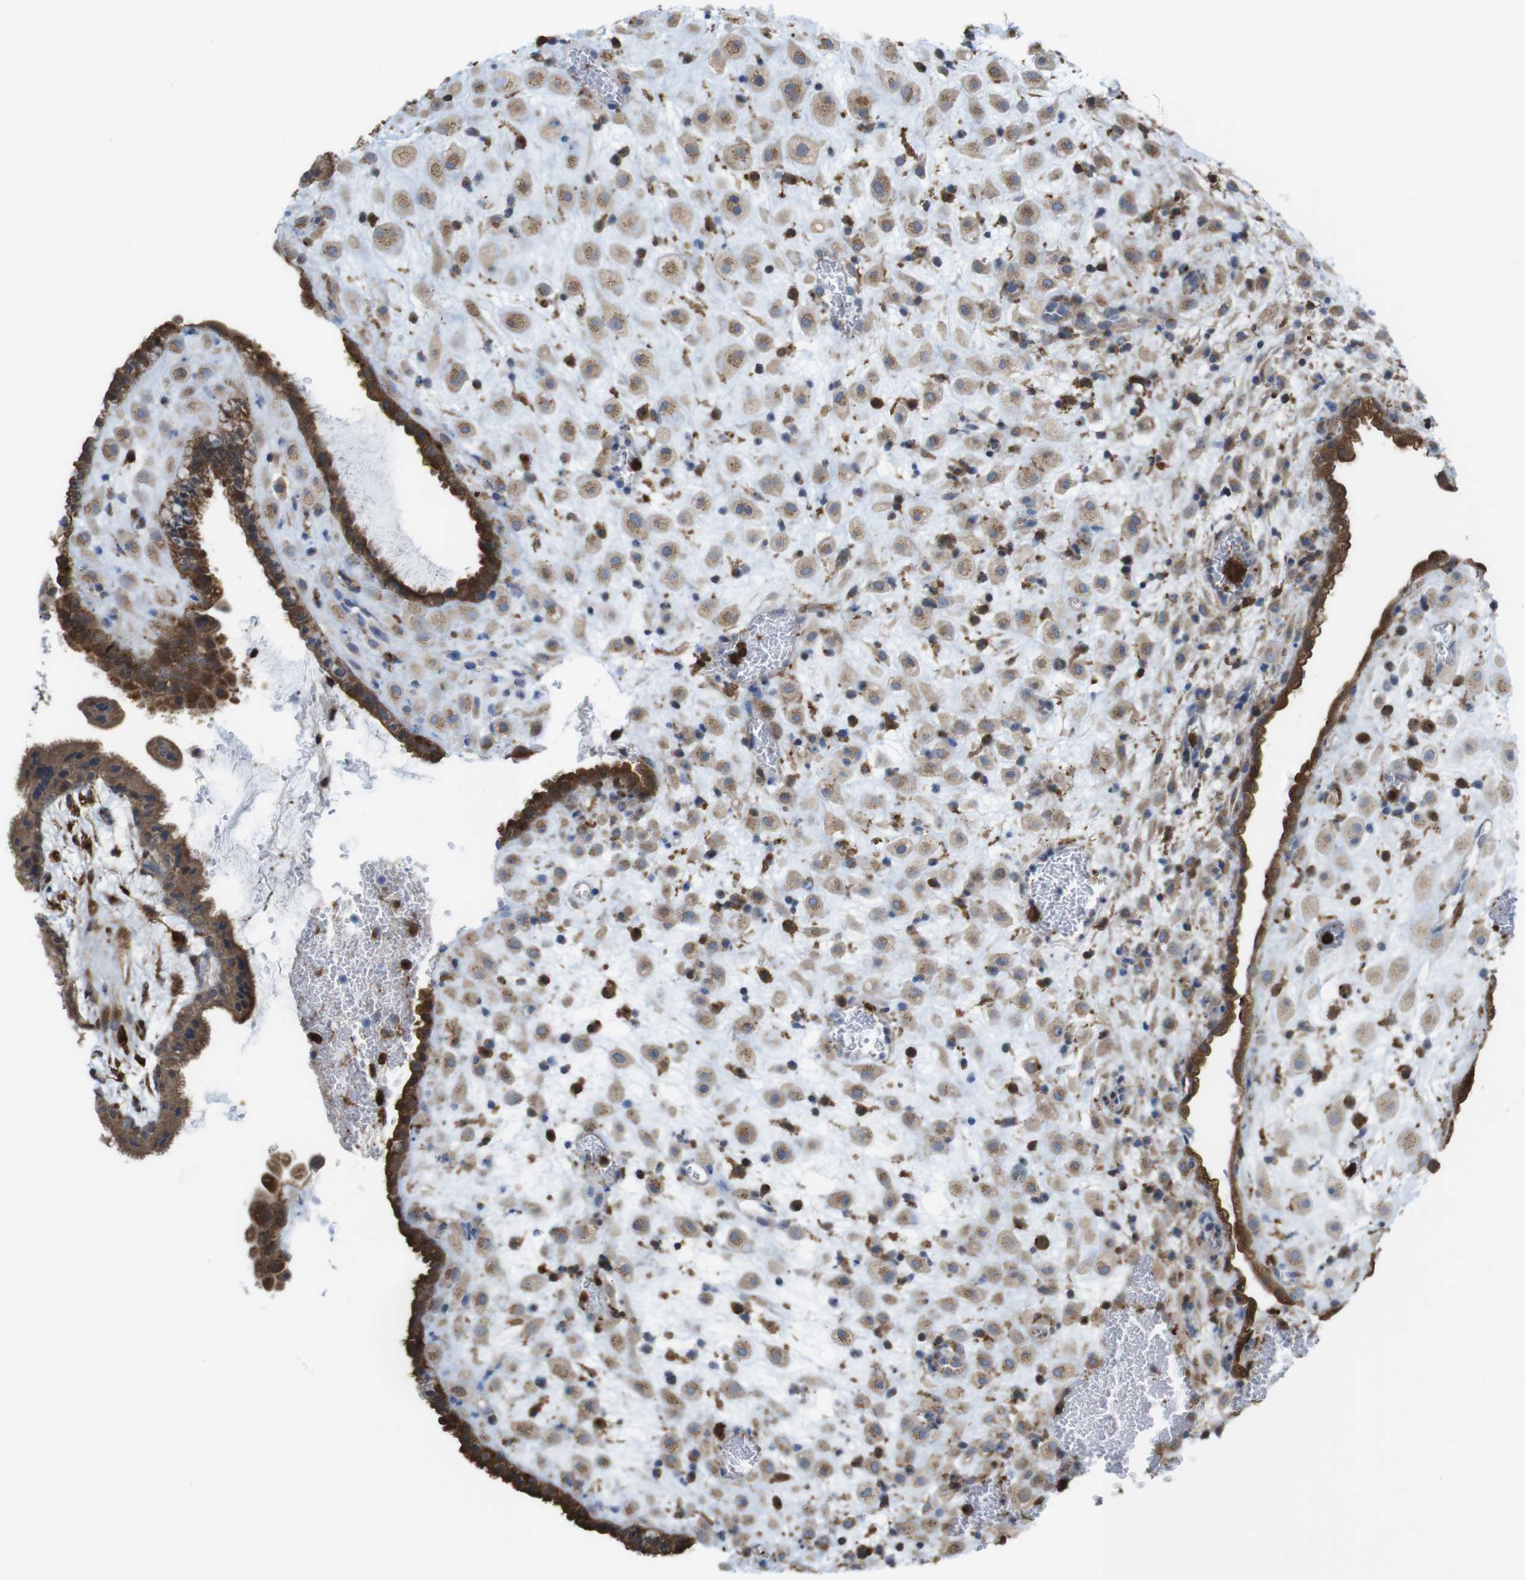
{"staining": {"intensity": "weak", "quantity": ">75%", "location": "cytoplasmic/membranous"}, "tissue": "placenta", "cell_type": "Decidual cells", "image_type": "normal", "snomed": [{"axis": "morphology", "description": "Normal tissue, NOS"}, {"axis": "topography", "description": "Placenta"}], "caption": "A brown stain highlights weak cytoplasmic/membranous expression of a protein in decidual cells of benign human placenta.", "gene": "PRKCD", "patient": {"sex": "female", "age": 35}}